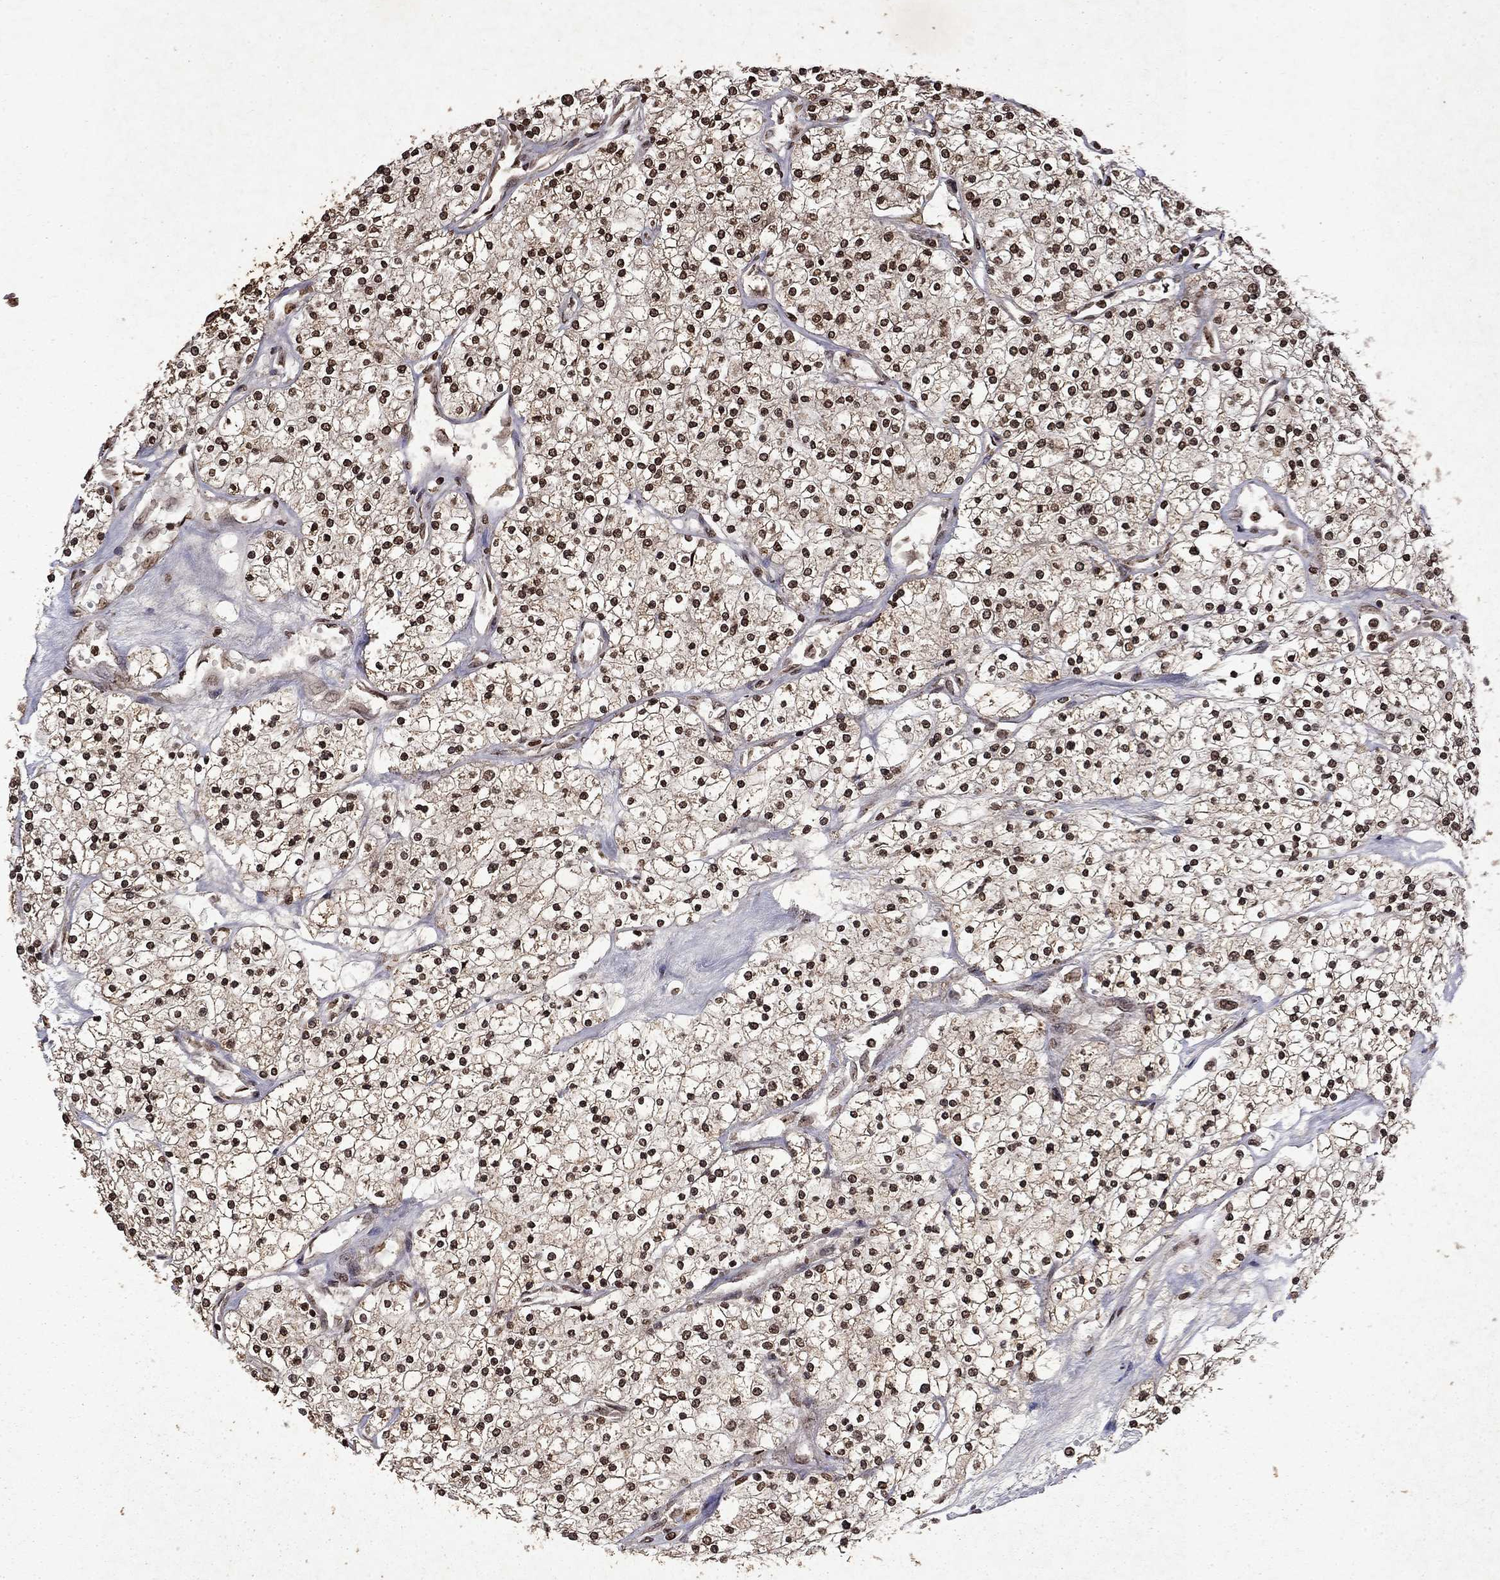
{"staining": {"intensity": "moderate", "quantity": ">75%", "location": "nuclear"}, "tissue": "renal cancer", "cell_type": "Tumor cells", "image_type": "cancer", "snomed": [{"axis": "morphology", "description": "Adenocarcinoma, NOS"}, {"axis": "topography", "description": "Kidney"}], "caption": "Tumor cells show moderate nuclear positivity in about >75% of cells in renal adenocarcinoma. (Brightfield microscopy of DAB IHC at high magnification).", "gene": "PIN4", "patient": {"sex": "male", "age": 80}}